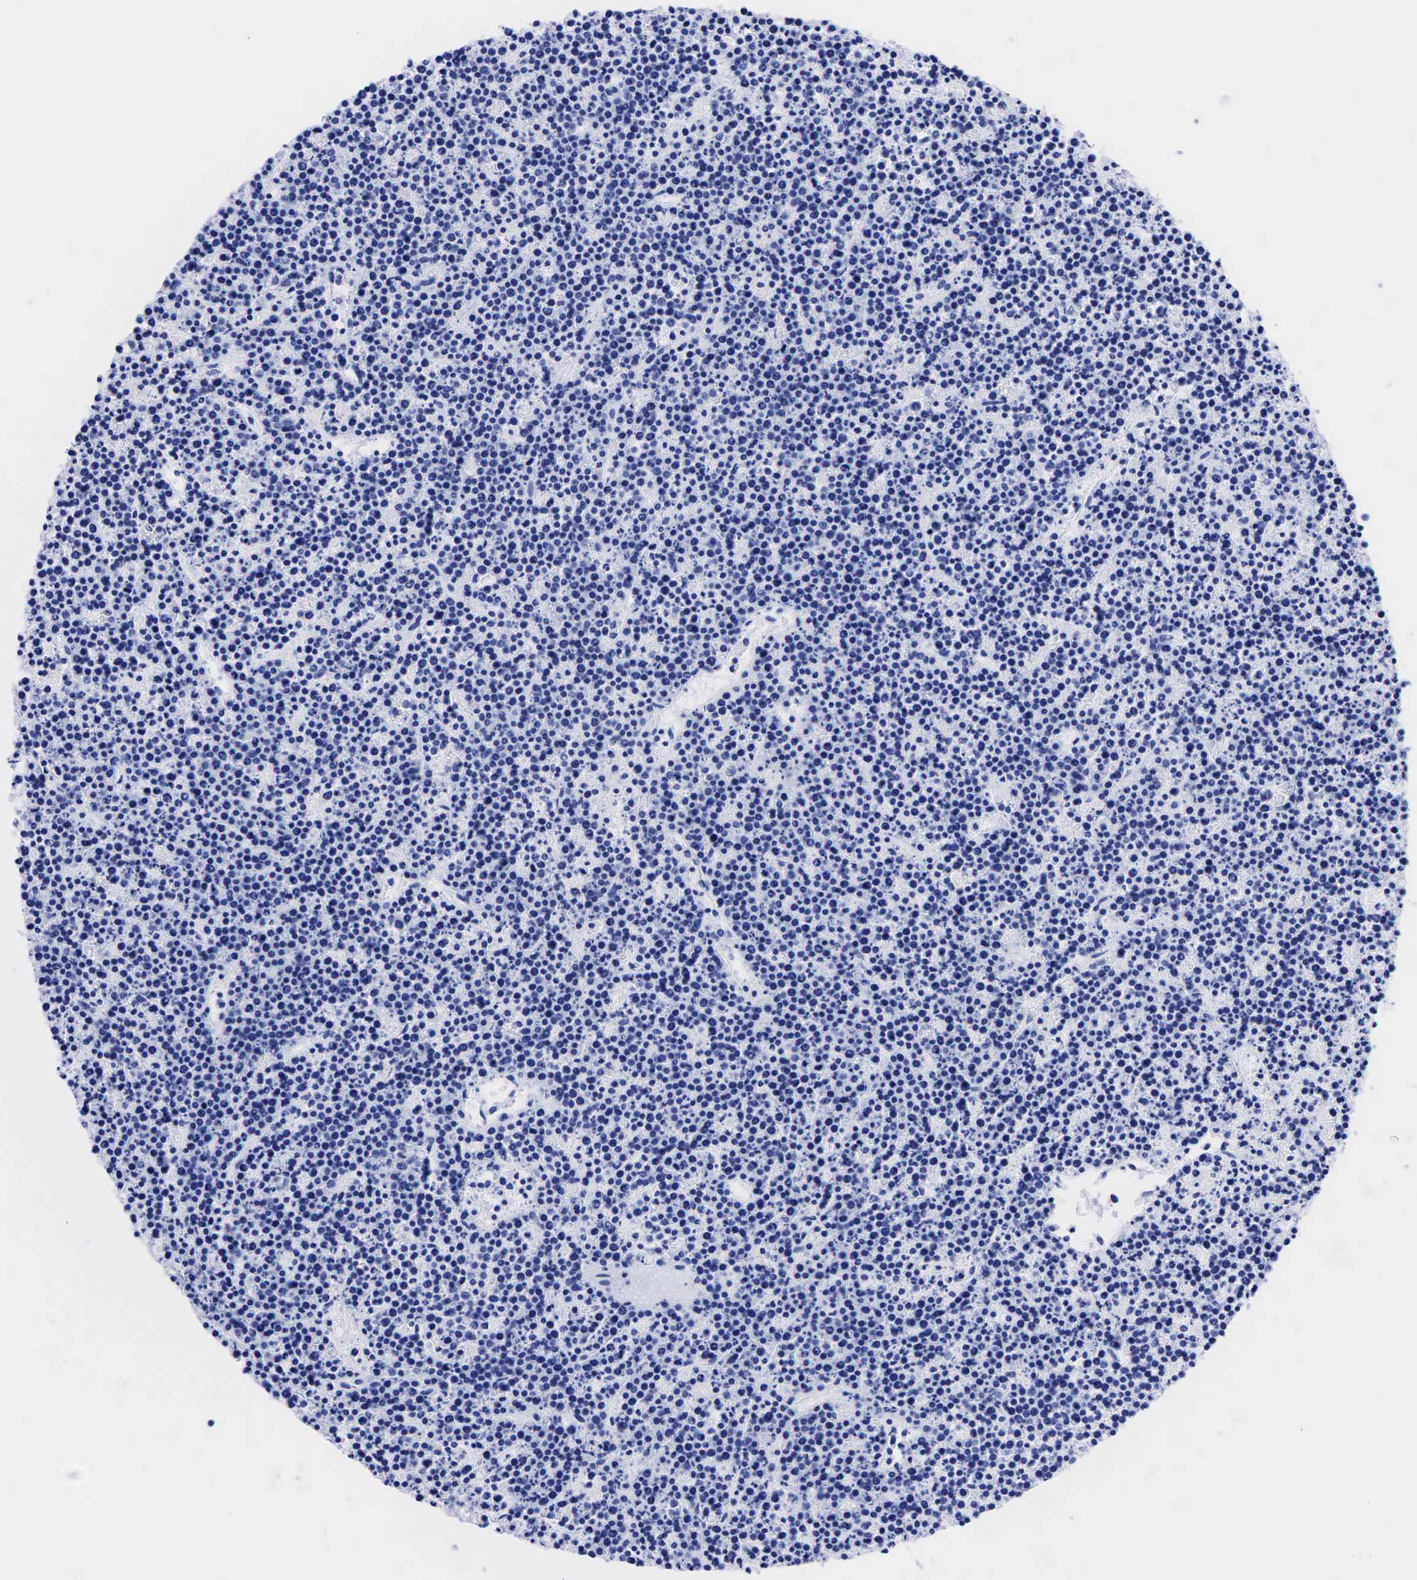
{"staining": {"intensity": "negative", "quantity": "none", "location": "none"}, "tissue": "lymphoma", "cell_type": "Tumor cells", "image_type": "cancer", "snomed": [{"axis": "morphology", "description": "Malignant lymphoma, non-Hodgkin's type, High grade"}, {"axis": "topography", "description": "Ovary"}], "caption": "An image of human lymphoma is negative for staining in tumor cells.", "gene": "CEACAM5", "patient": {"sex": "female", "age": 56}}